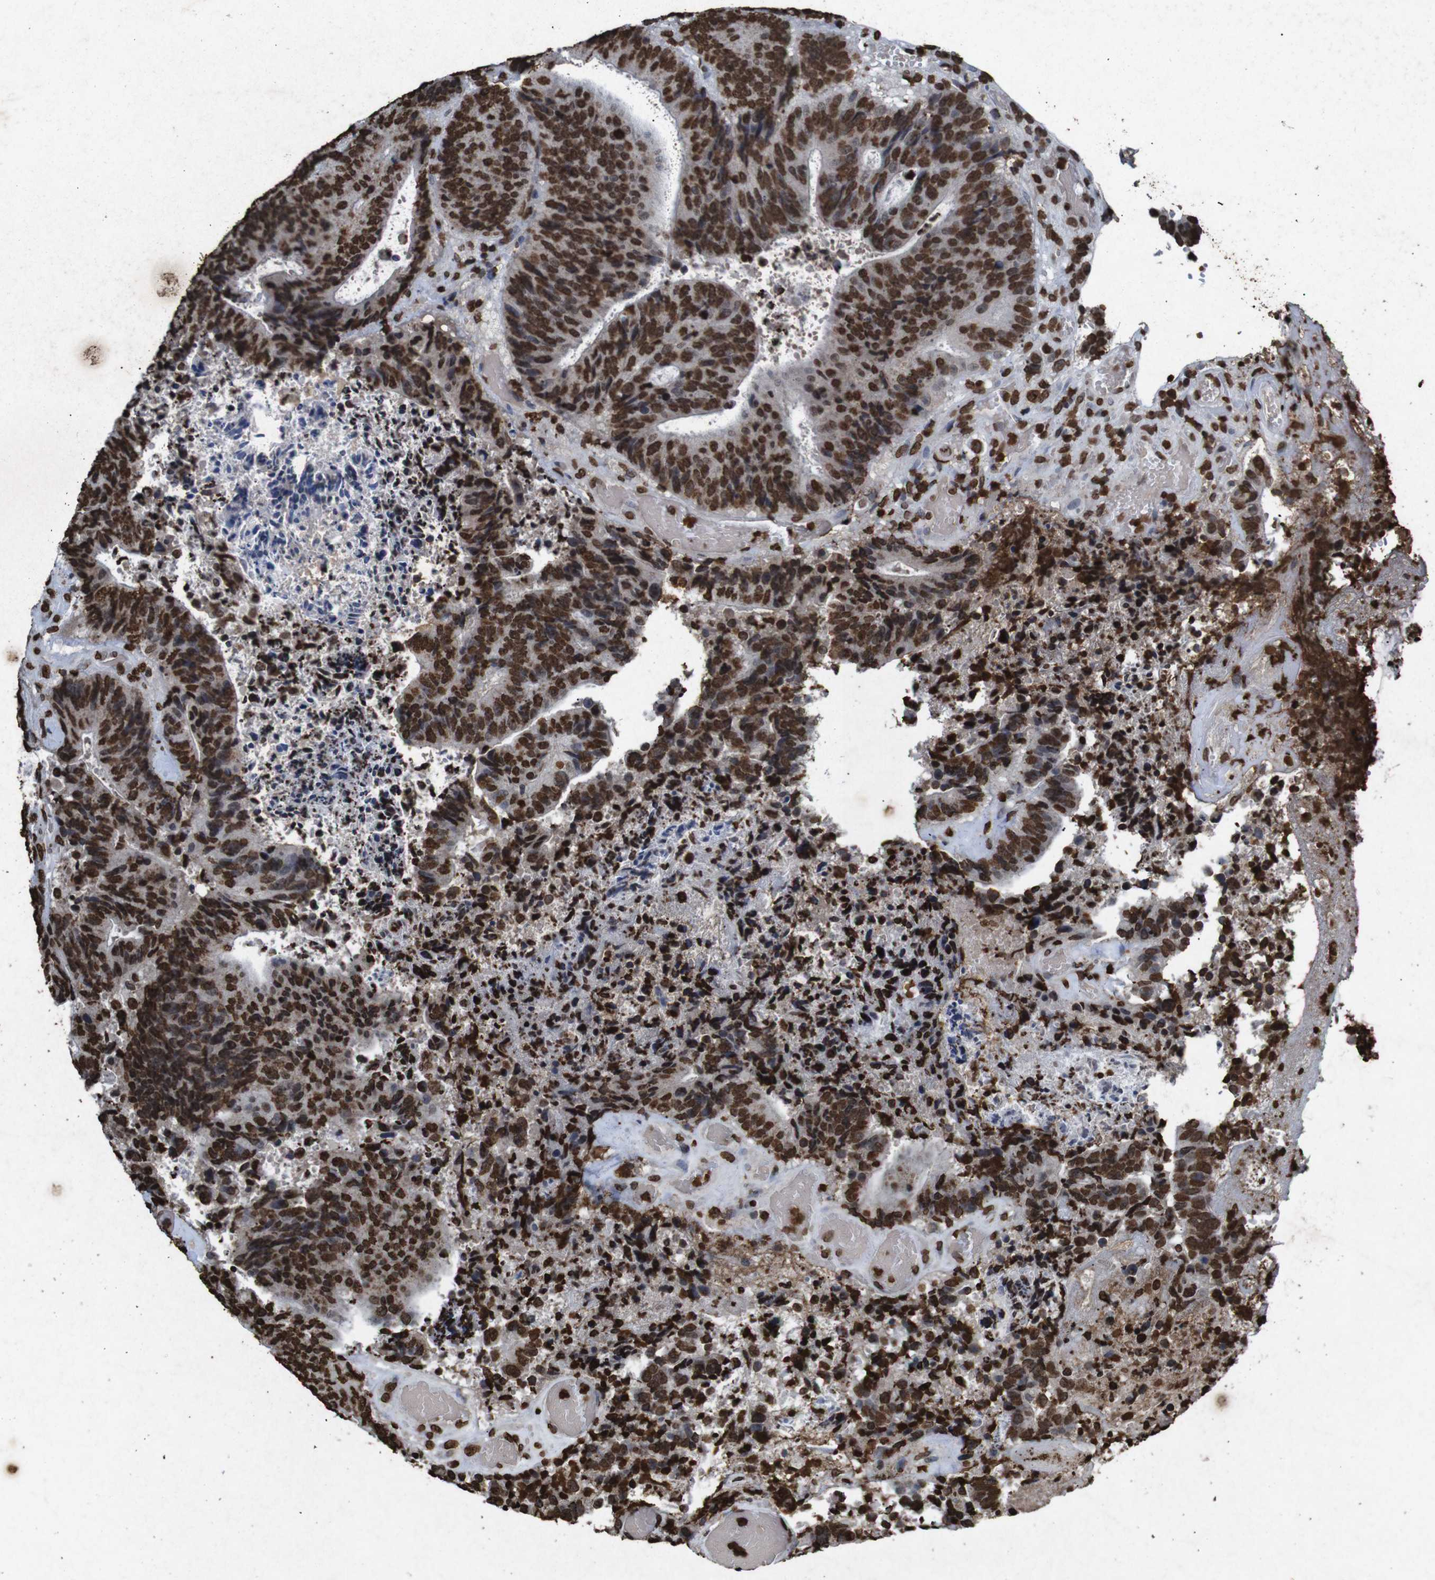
{"staining": {"intensity": "strong", "quantity": ">75%", "location": "nuclear"}, "tissue": "colorectal cancer", "cell_type": "Tumor cells", "image_type": "cancer", "snomed": [{"axis": "morphology", "description": "Adenocarcinoma, NOS"}, {"axis": "topography", "description": "Rectum"}], "caption": "Strong nuclear positivity is present in approximately >75% of tumor cells in adenocarcinoma (colorectal).", "gene": "MDM2", "patient": {"sex": "male", "age": 72}}